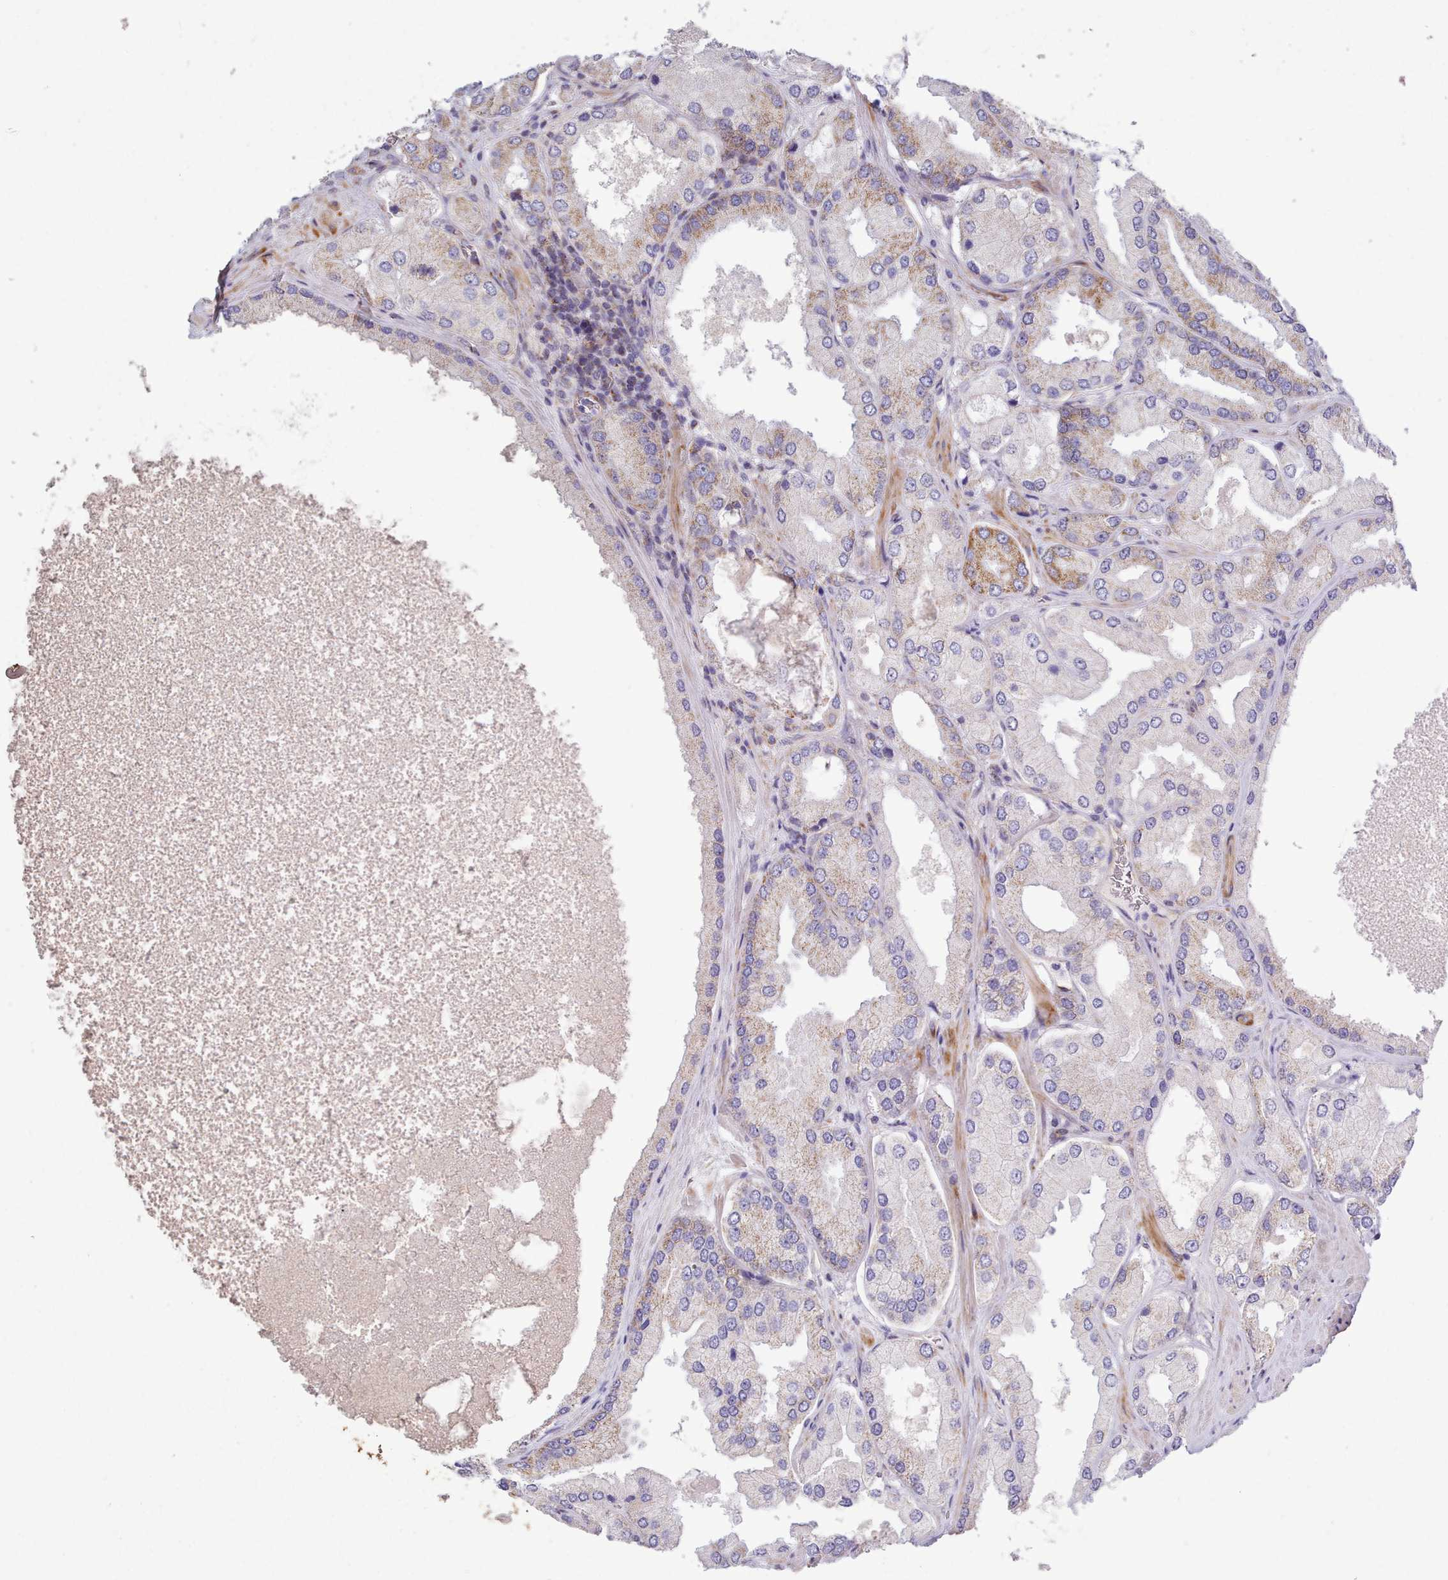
{"staining": {"intensity": "moderate", "quantity": "25%-75%", "location": "cytoplasmic/membranous"}, "tissue": "prostate cancer", "cell_type": "Tumor cells", "image_type": "cancer", "snomed": [{"axis": "morphology", "description": "Adenocarcinoma, Low grade"}, {"axis": "topography", "description": "Prostate"}], "caption": "Tumor cells display moderate cytoplasmic/membranous positivity in about 25%-75% of cells in adenocarcinoma (low-grade) (prostate).", "gene": "MRPL21", "patient": {"sex": "male", "age": 42}}